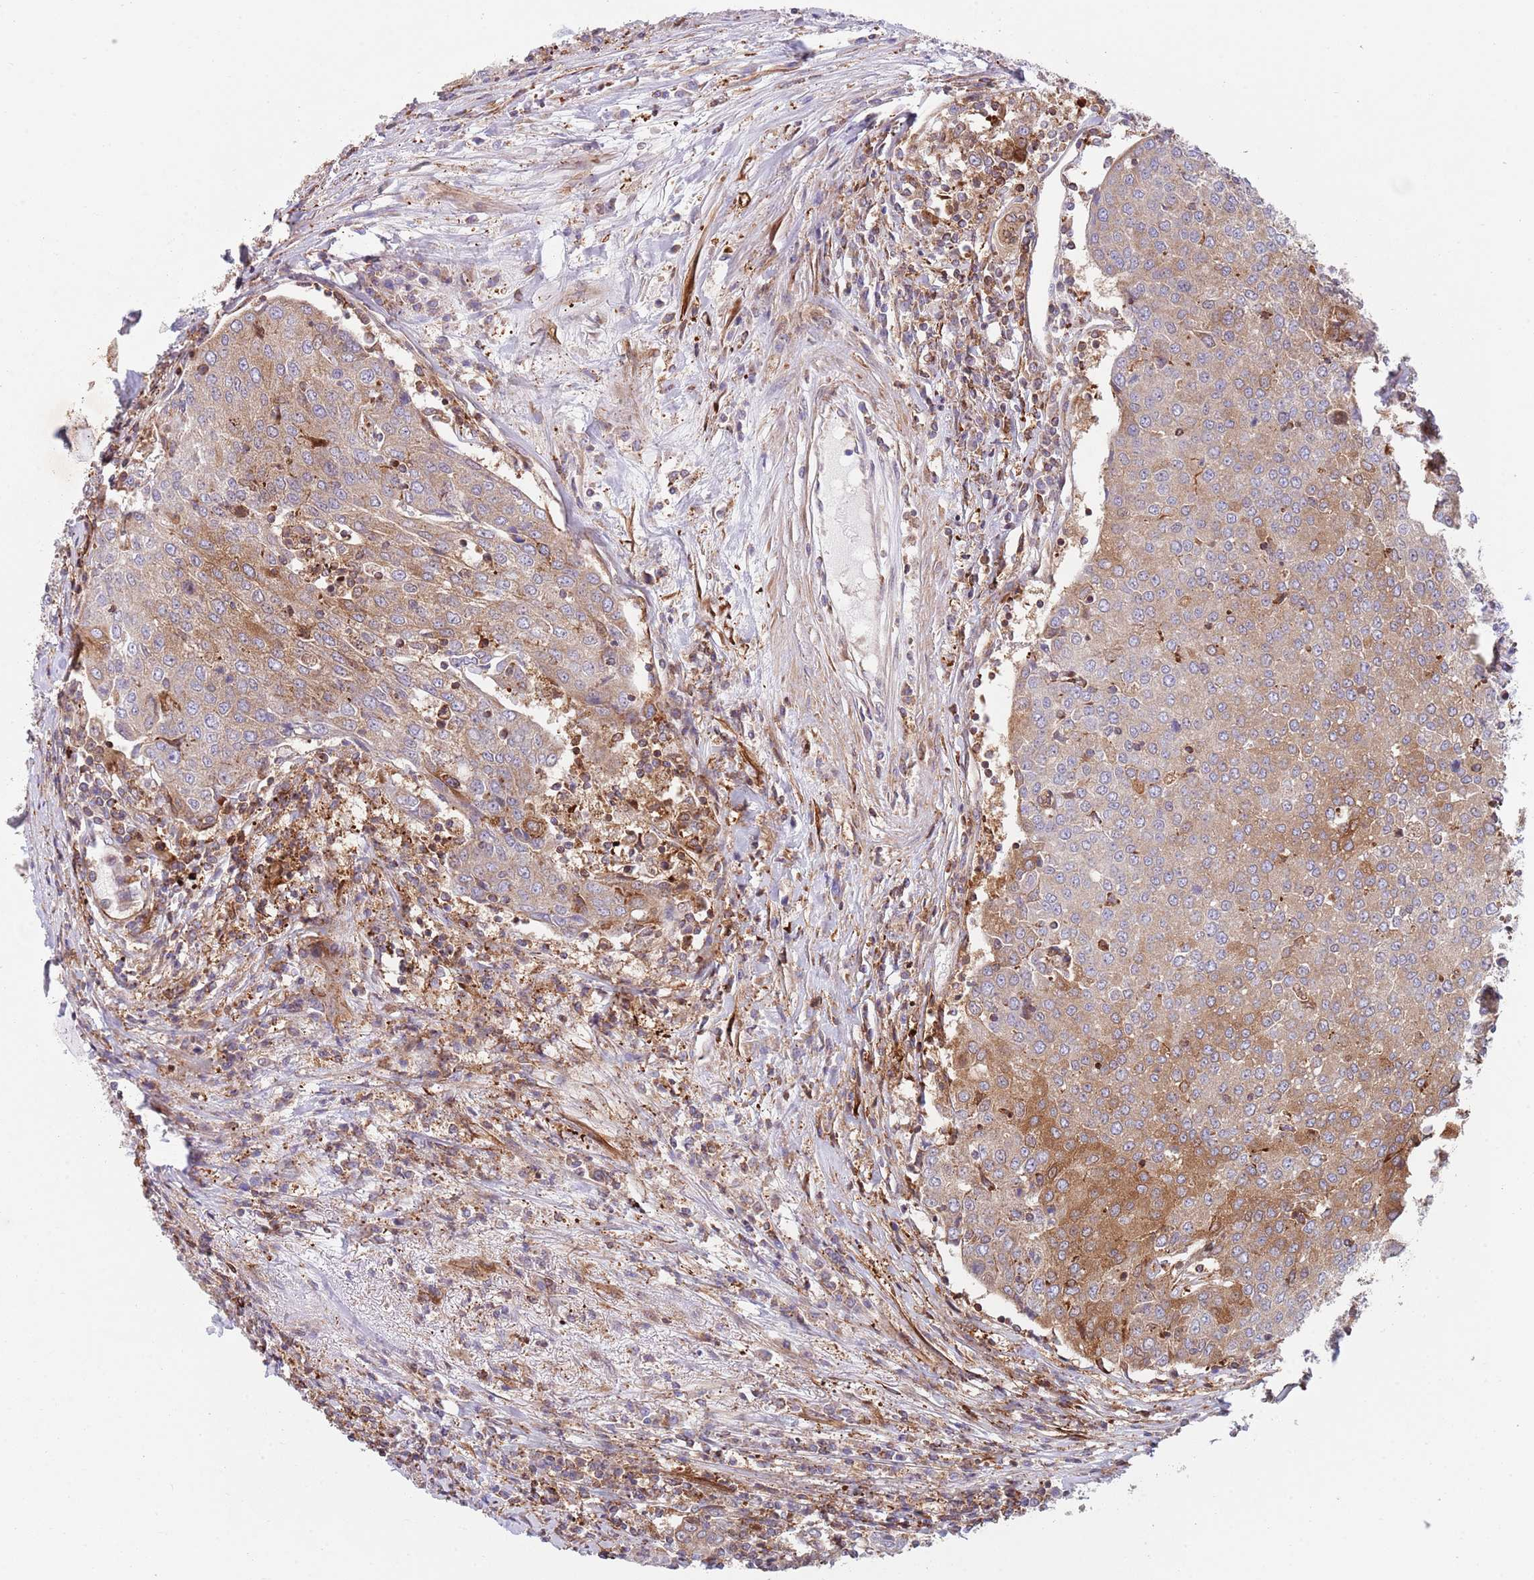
{"staining": {"intensity": "moderate", "quantity": "25%-75%", "location": "cytoplasmic/membranous"}, "tissue": "urothelial cancer", "cell_type": "Tumor cells", "image_type": "cancer", "snomed": [{"axis": "morphology", "description": "Urothelial carcinoma, High grade"}, {"axis": "topography", "description": "Urinary bladder"}], "caption": "Moderate cytoplasmic/membranous expression is seen in about 25%-75% of tumor cells in urothelial carcinoma (high-grade).", "gene": "ZMYM5", "patient": {"sex": "female", "age": 85}}